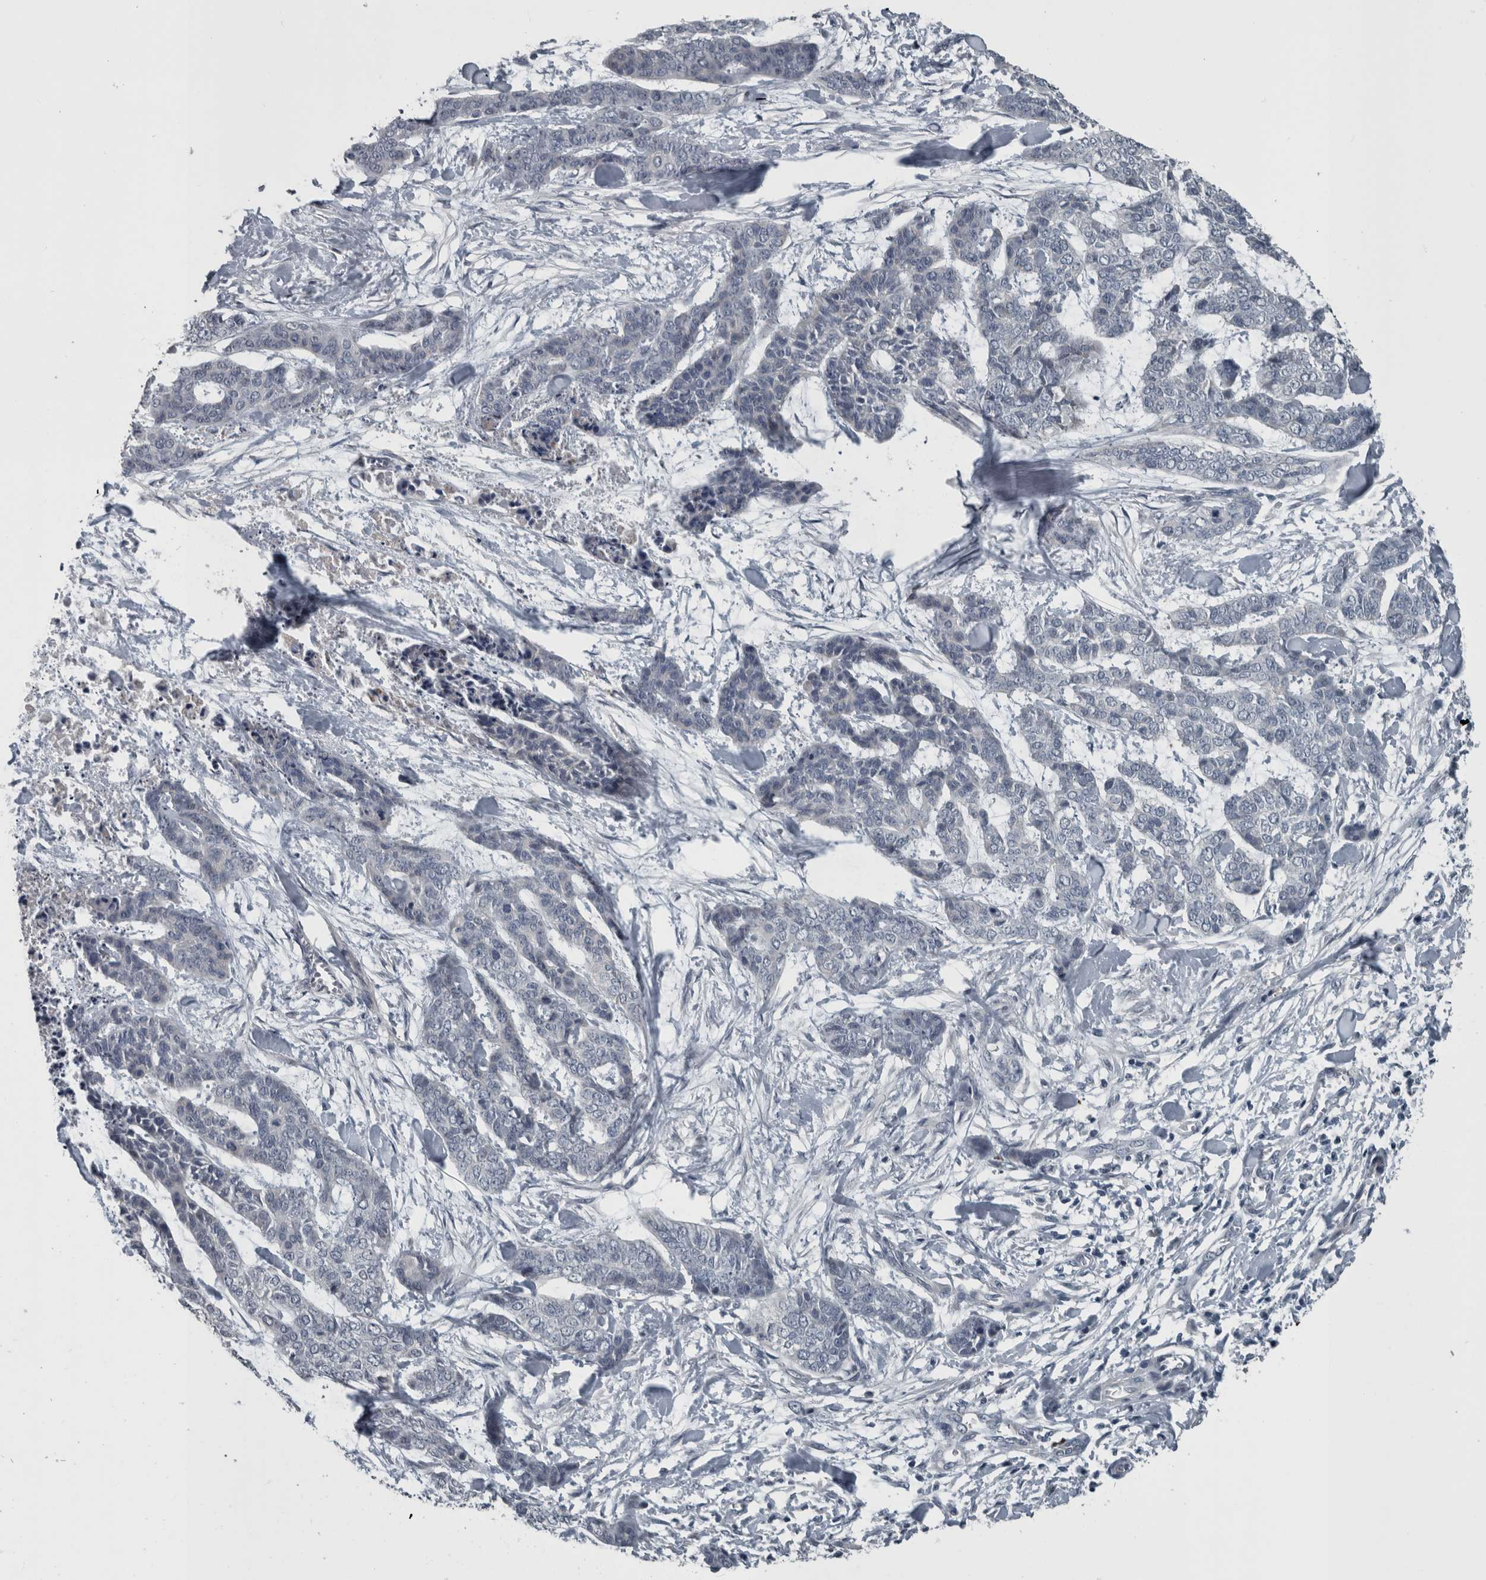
{"staining": {"intensity": "negative", "quantity": "none", "location": "none"}, "tissue": "skin cancer", "cell_type": "Tumor cells", "image_type": "cancer", "snomed": [{"axis": "morphology", "description": "Basal cell carcinoma"}, {"axis": "topography", "description": "Skin"}], "caption": "Tumor cells show no significant protein positivity in basal cell carcinoma (skin).", "gene": "KRT20", "patient": {"sex": "female", "age": 64}}